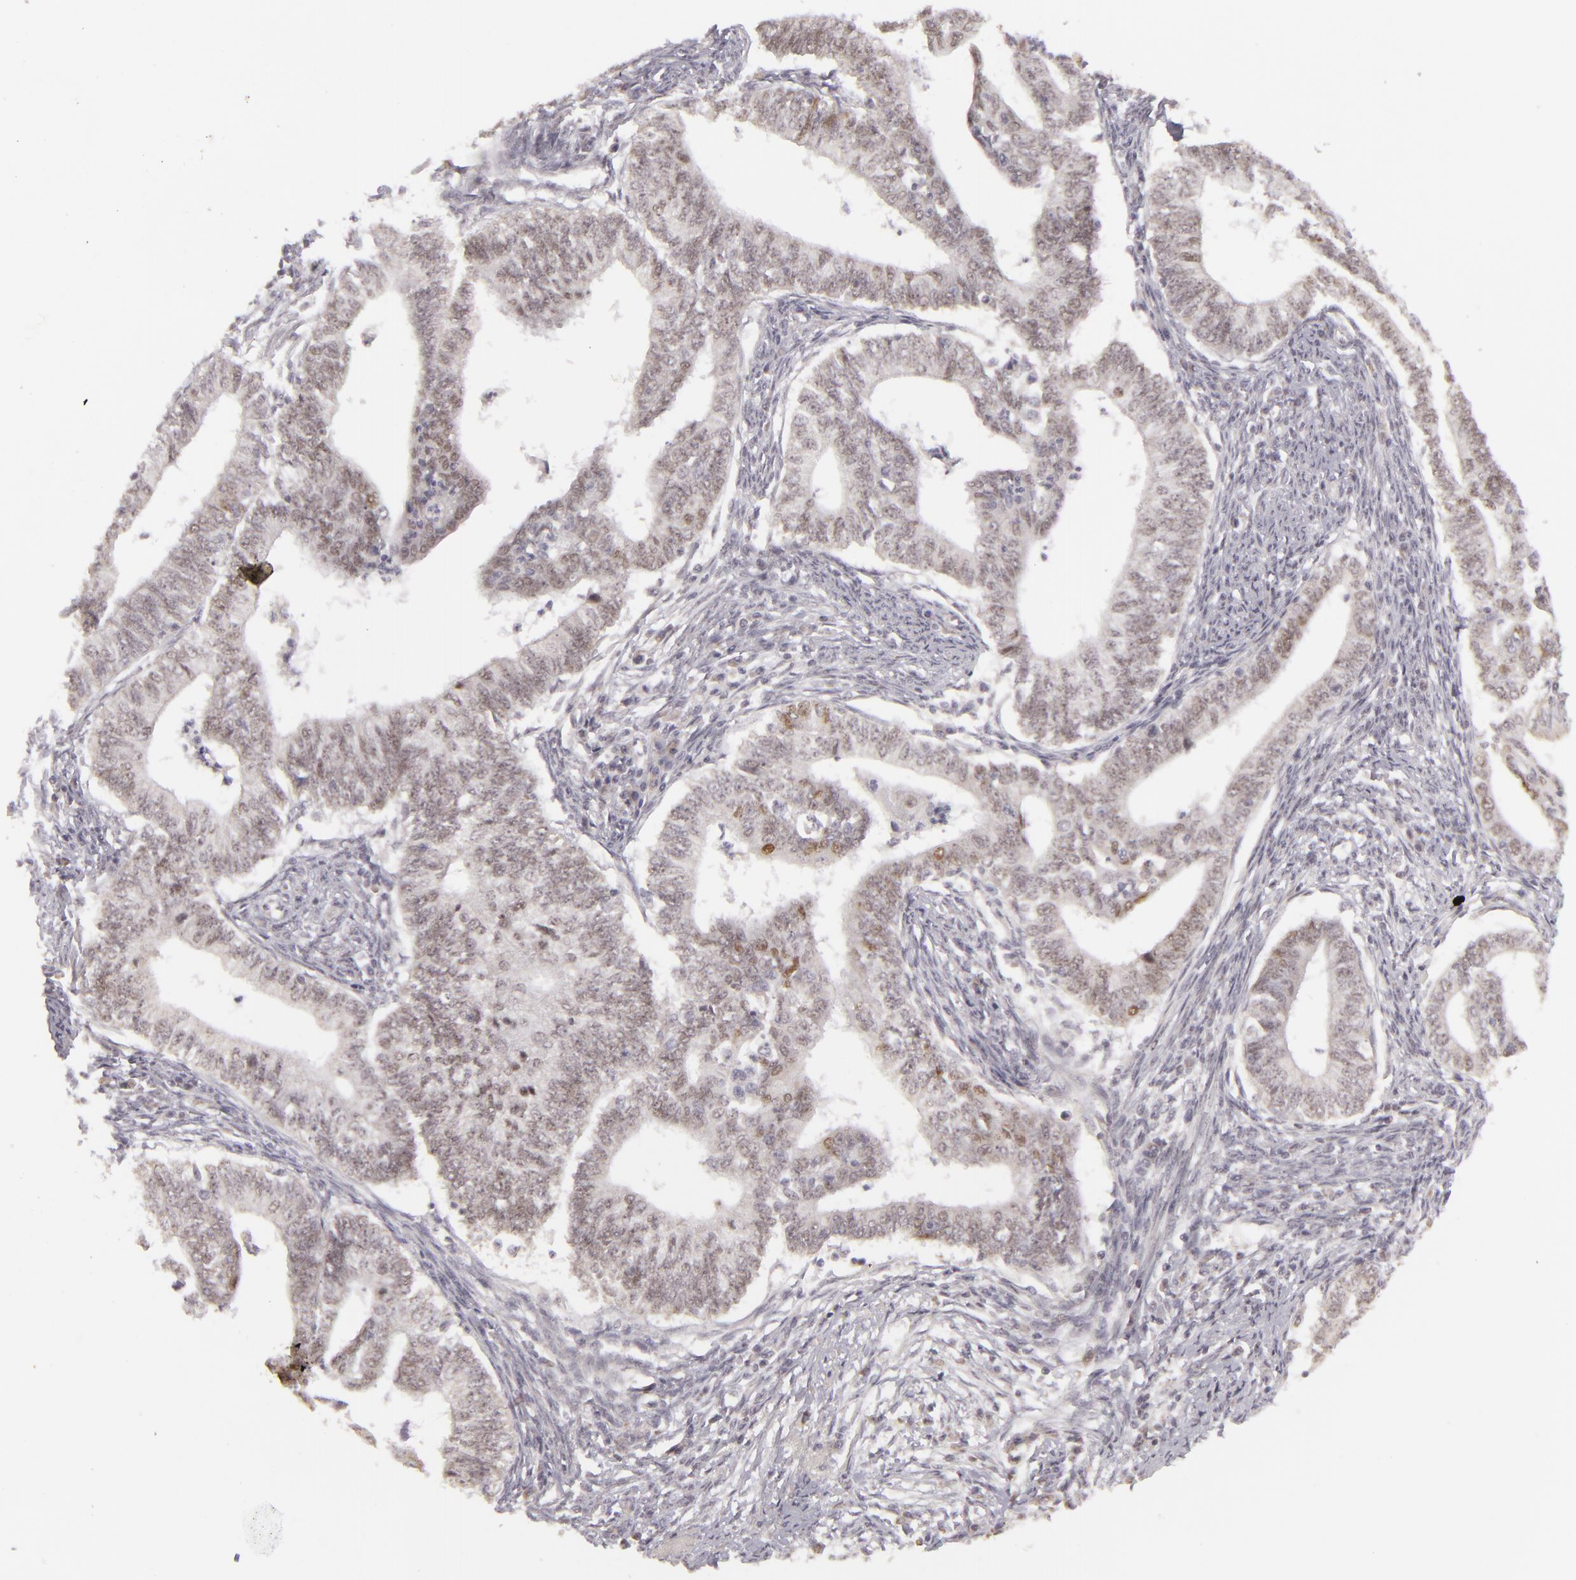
{"staining": {"intensity": "weak", "quantity": "<25%", "location": "nuclear"}, "tissue": "endometrial cancer", "cell_type": "Tumor cells", "image_type": "cancer", "snomed": [{"axis": "morphology", "description": "Adenocarcinoma, NOS"}, {"axis": "topography", "description": "Endometrium"}], "caption": "DAB immunohistochemical staining of human endometrial adenocarcinoma demonstrates no significant positivity in tumor cells. (DAB immunohistochemistry (IHC) with hematoxylin counter stain).", "gene": "SIX1", "patient": {"sex": "female", "age": 66}}